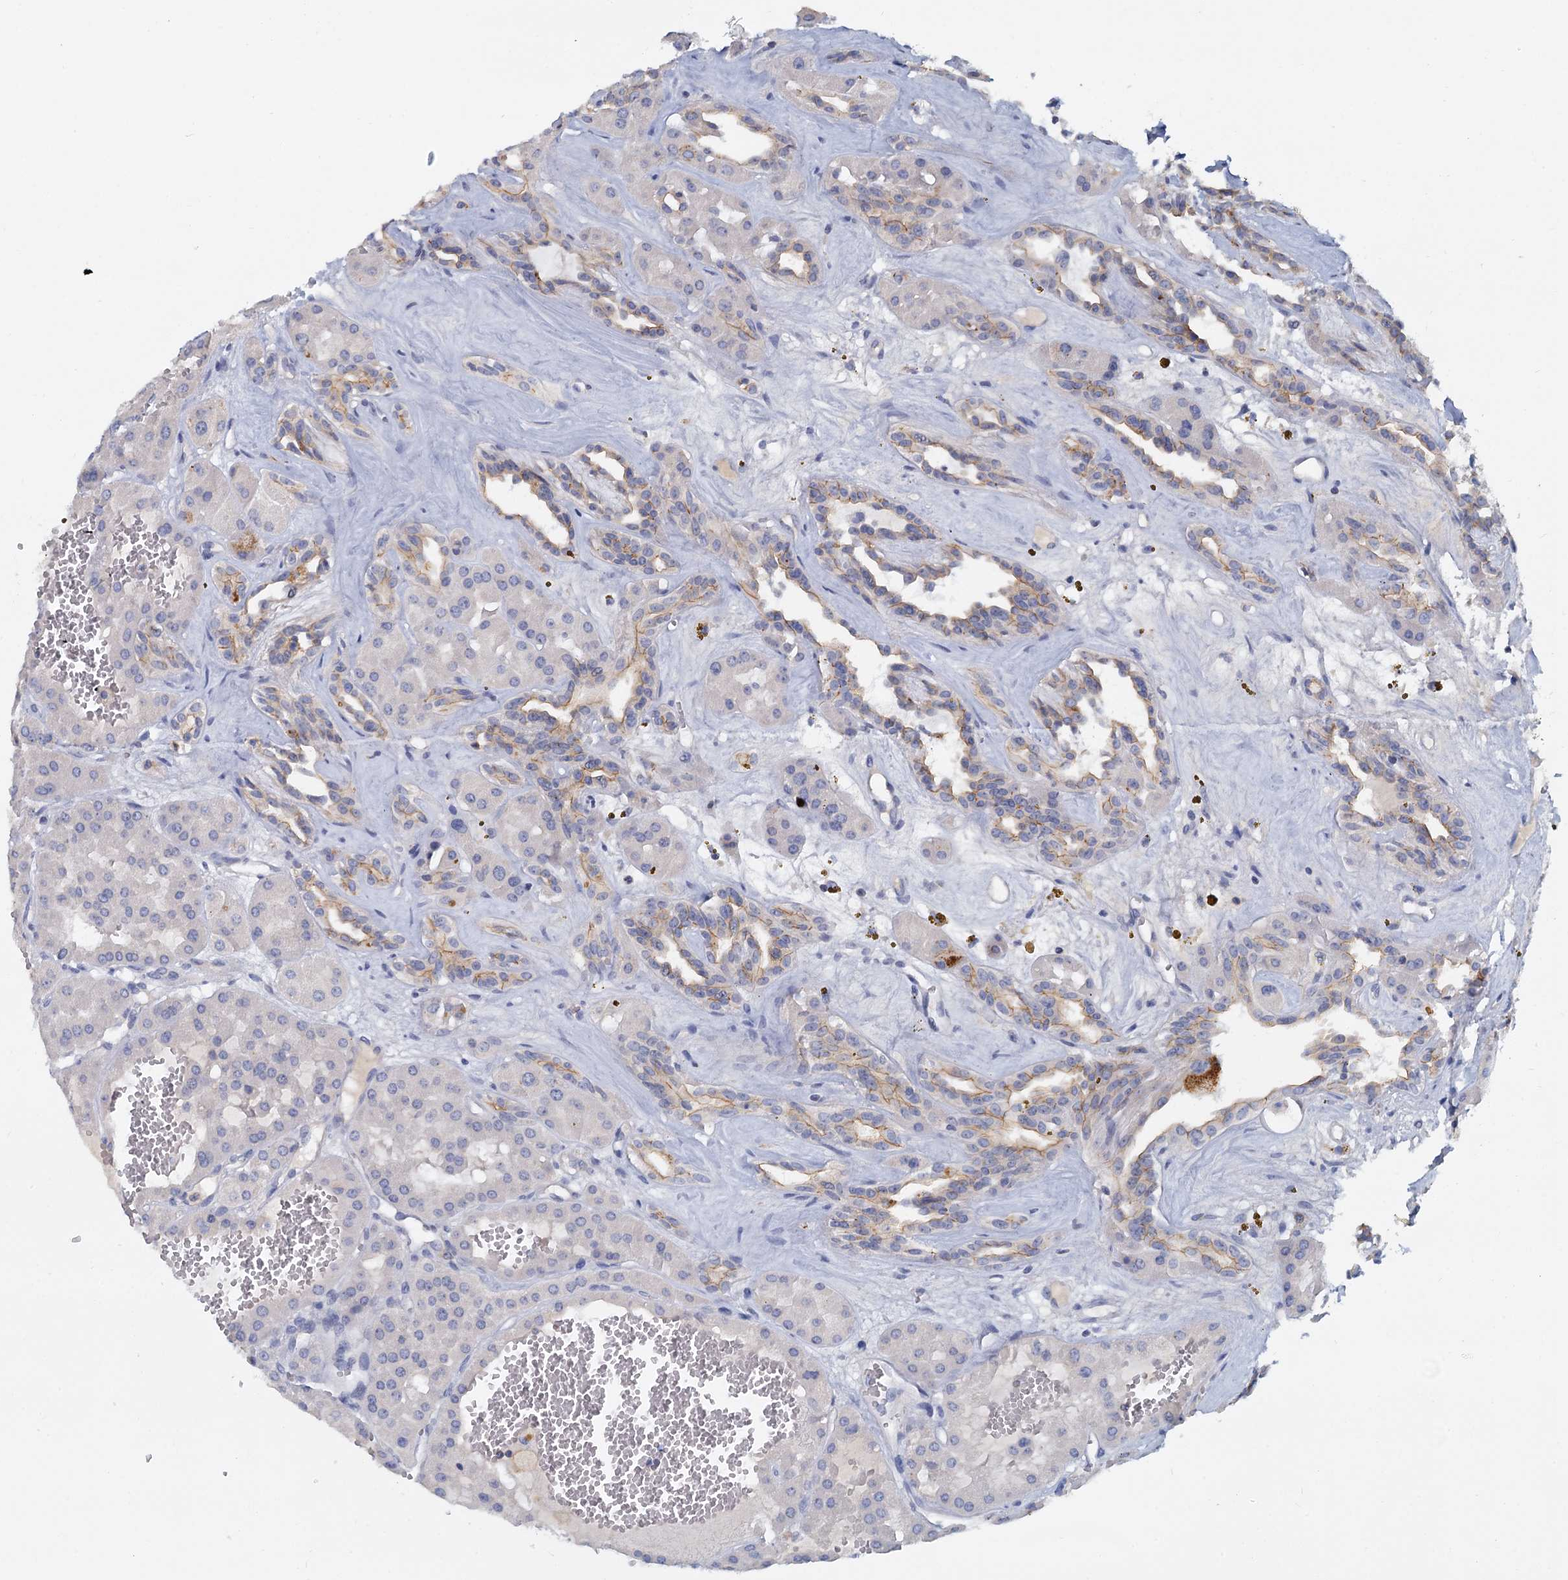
{"staining": {"intensity": "negative", "quantity": "none", "location": "none"}, "tissue": "renal cancer", "cell_type": "Tumor cells", "image_type": "cancer", "snomed": [{"axis": "morphology", "description": "Carcinoma, NOS"}, {"axis": "topography", "description": "Kidney"}], "caption": "Renal cancer was stained to show a protein in brown. There is no significant expression in tumor cells.", "gene": "ACSM3", "patient": {"sex": "female", "age": 75}}